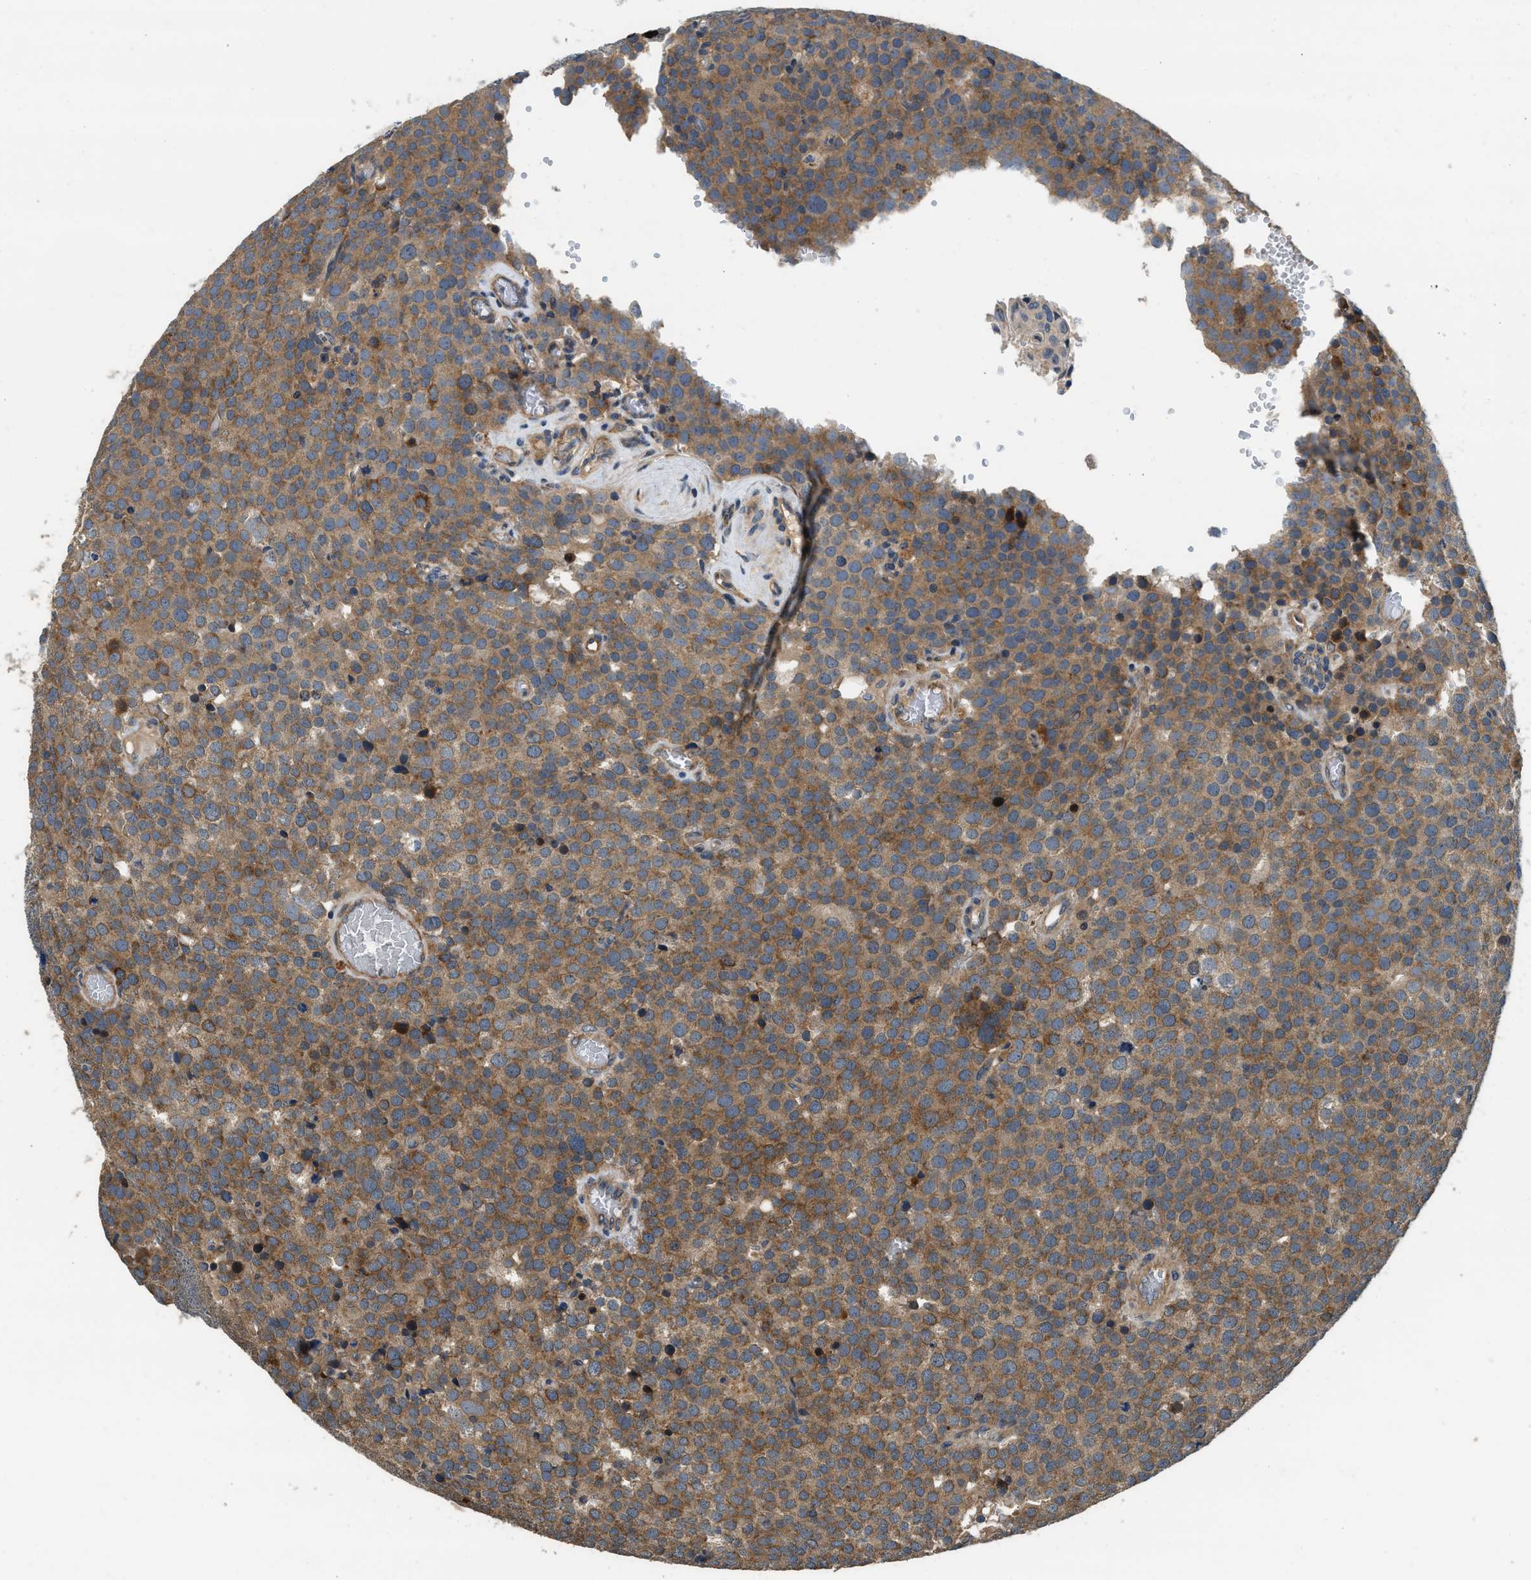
{"staining": {"intensity": "moderate", "quantity": ">75%", "location": "cytoplasmic/membranous"}, "tissue": "testis cancer", "cell_type": "Tumor cells", "image_type": "cancer", "snomed": [{"axis": "morphology", "description": "Normal tissue, NOS"}, {"axis": "morphology", "description": "Seminoma, NOS"}, {"axis": "topography", "description": "Testis"}], "caption": "Seminoma (testis) stained with a protein marker demonstrates moderate staining in tumor cells.", "gene": "IL3RA", "patient": {"sex": "male", "age": 71}}